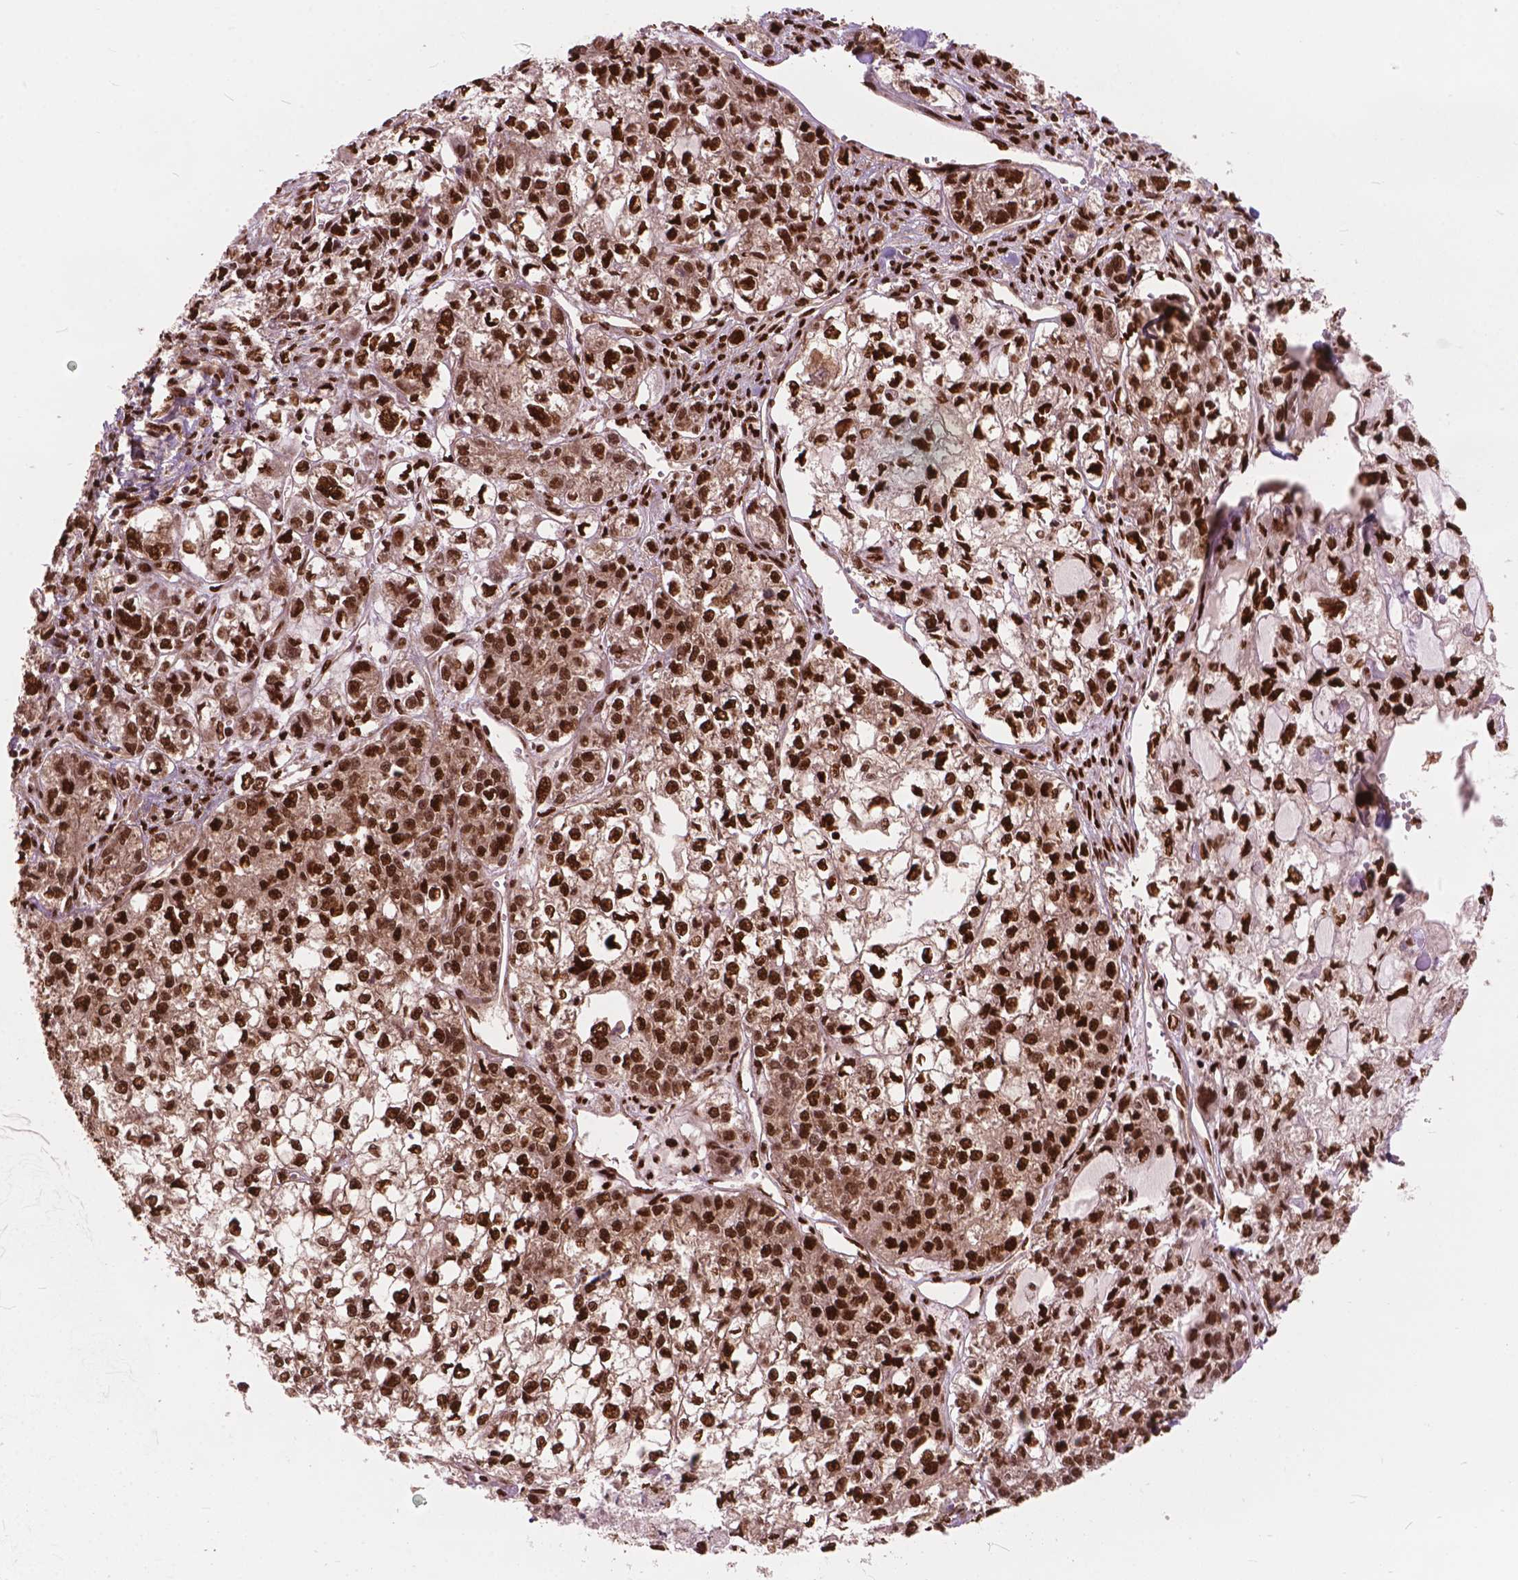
{"staining": {"intensity": "strong", "quantity": ">75%", "location": "nuclear"}, "tissue": "ovarian cancer", "cell_type": "Tumor cells", "image_type": "cancer", "snomed": [{"axis": "morphology", "description": "Carcinoma, endometroid"}, {"axis": "topography", "description": "Ovary"}], "caption": "Ovarian cancer (endometroid carcinoma) stained for a protein (brown) displays strong nuclear positive expression in about >75% of tumor cells.", "gene": "ANP32B", "patient": {"sex": "female", "age": 64}}